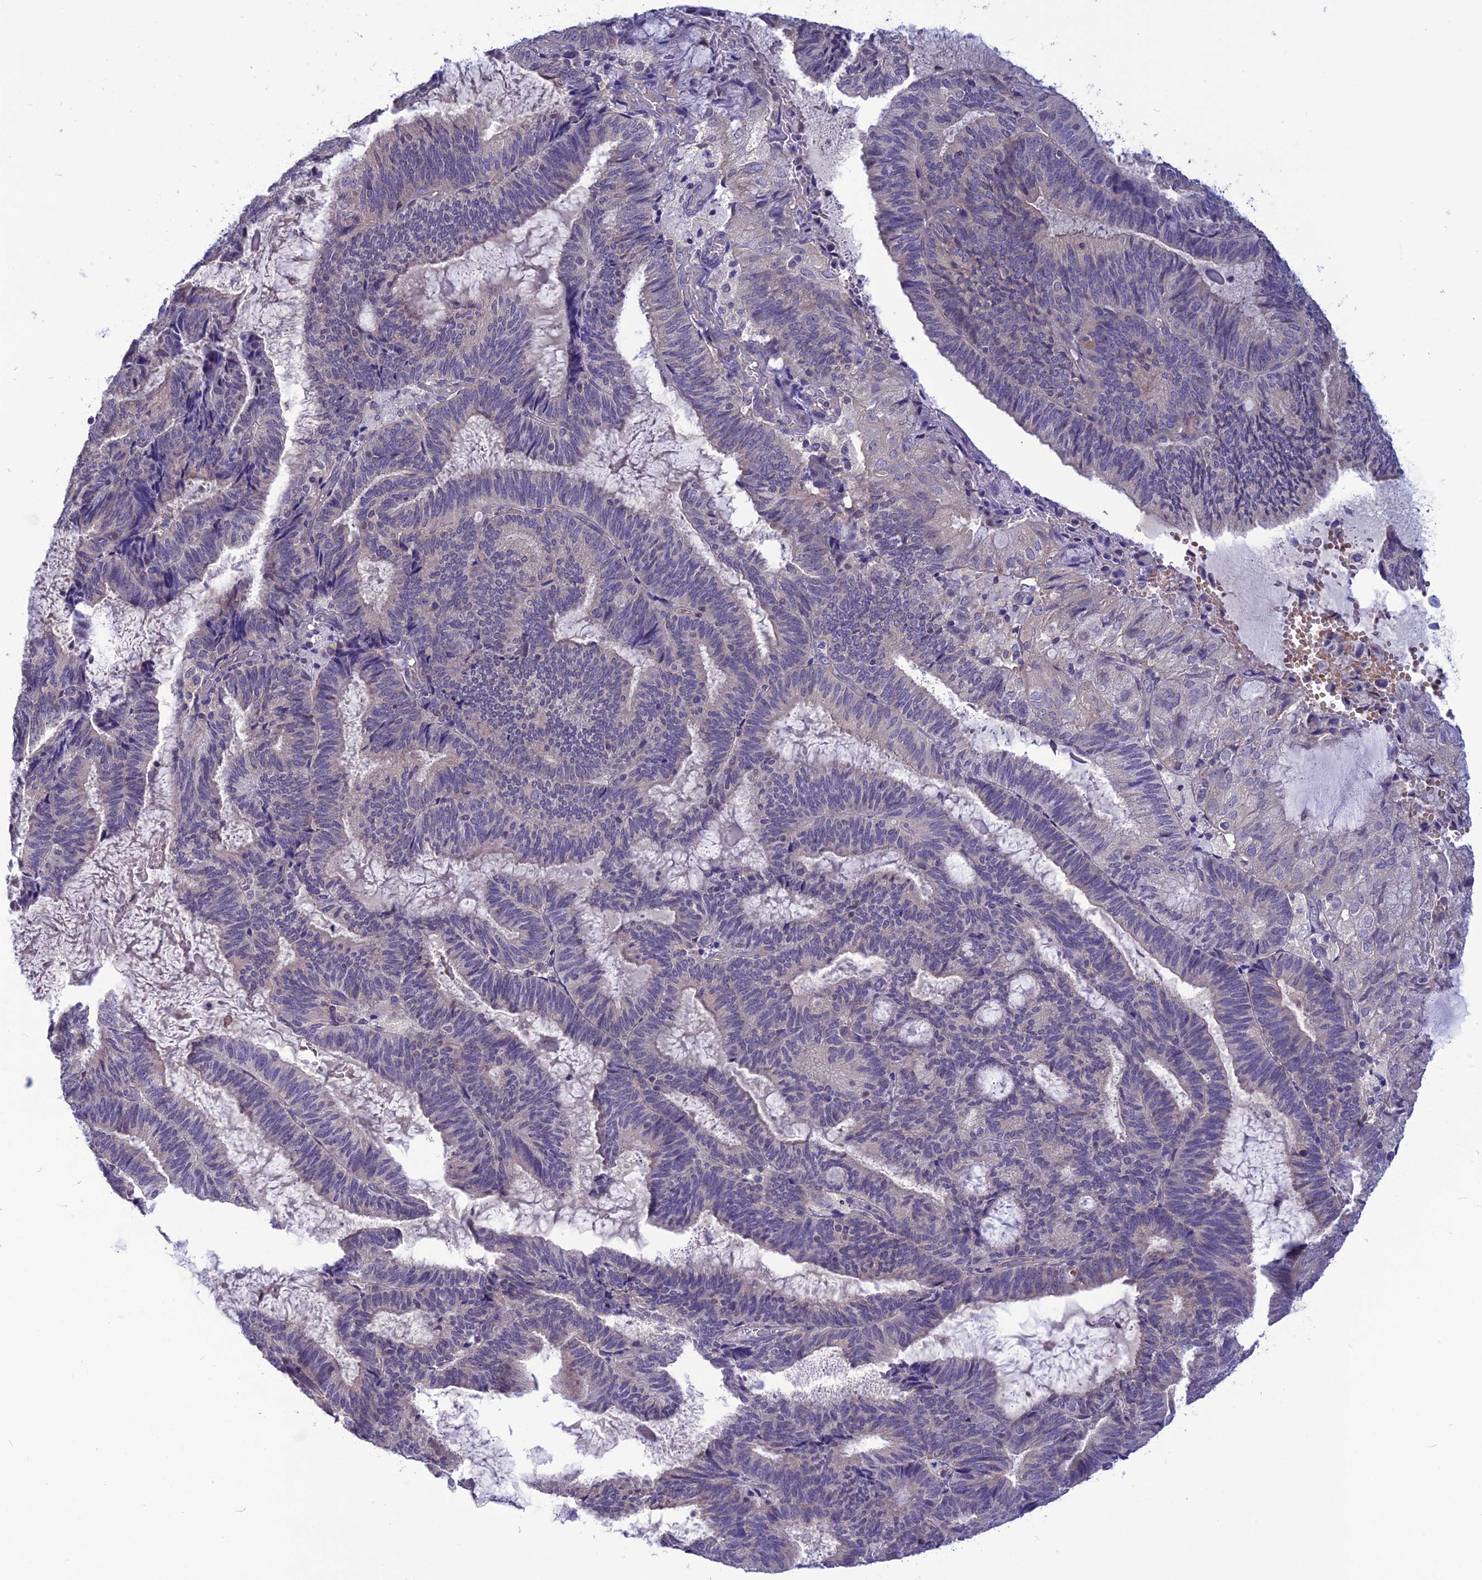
{"staining": {"intensity": "negative", "quantity": "none", "location": "none"}, "tissue": "endometrial cancer", "cell_type": "Tumor cells", "image_type": "cancer", "snomed": [{"axis": "morphology", "description": "Adenocarcinoma, NOS"}, {"axis": "topography", "description": "Endometrium"}], "caption": "Immunohistochemistry photomicrograph of human endometrial cancer stained for a protein (brown), which demonstrates no expression in tumor cells. Nuclei are stained in blue.", "gene": "PSMF1", "patient": {"sex": "female", "age": 81}}